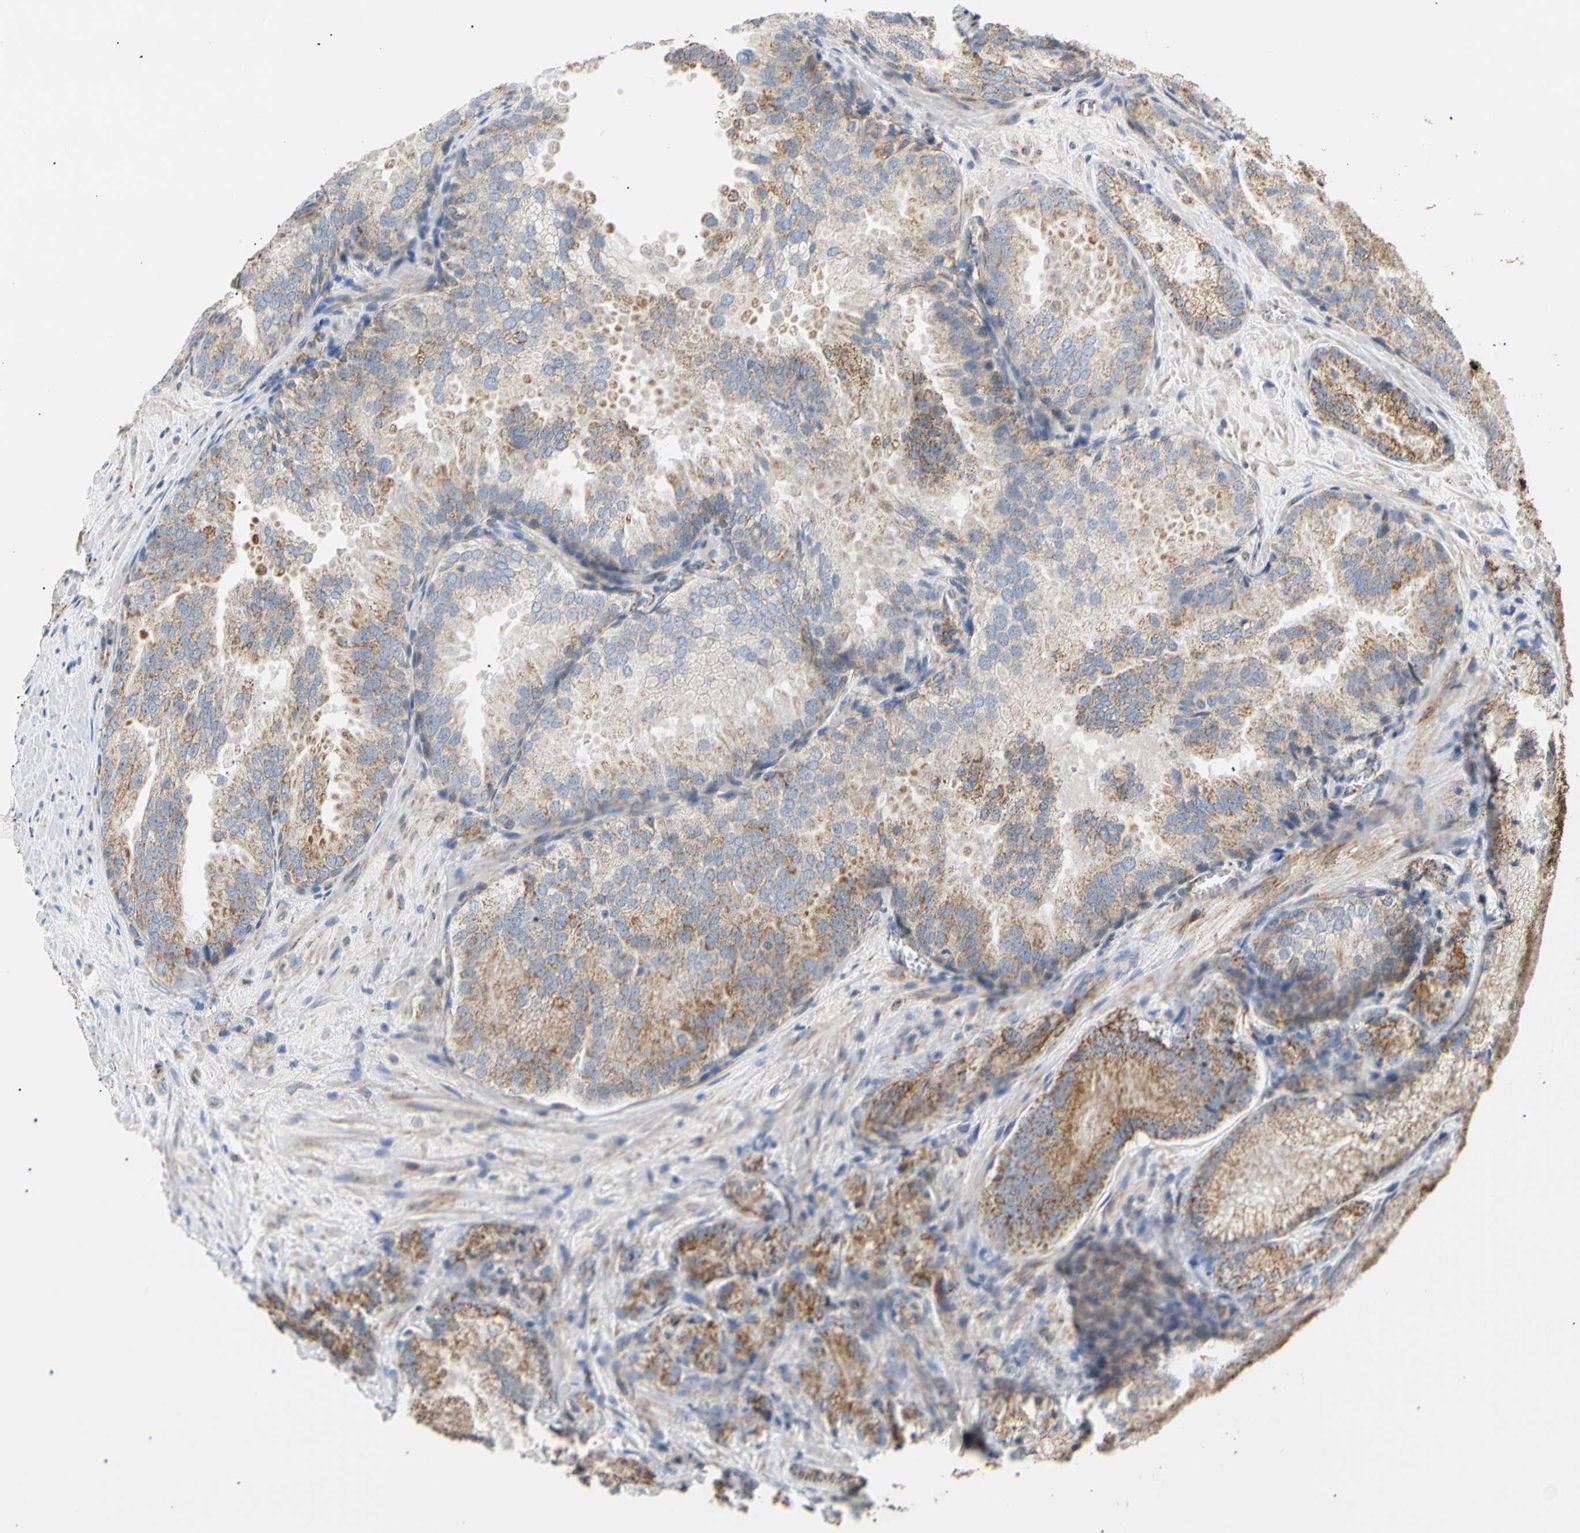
{"staining": {"intensity": "strong", "quantity": ">75%", "location": "cytoplasmic/membranous"}, "tissue": "prostate cancer", "cell_type": "Tumor cells", "image_type": "cancer", "snomed": [{"axis": "morphology", "description": "Adenocarcinoma, High grade"}, {"axis": "topography", "description": "Prostate"}], "caption": "Human adenocarcinoma (high-grade) (prostate) stained for a protein (brown) shows strong cytoplasmic/membranous positive positivity in approximately >75% of tumor cells.", "gene": "ACAT1", "patient": {"sex": "male", "age": 64}}